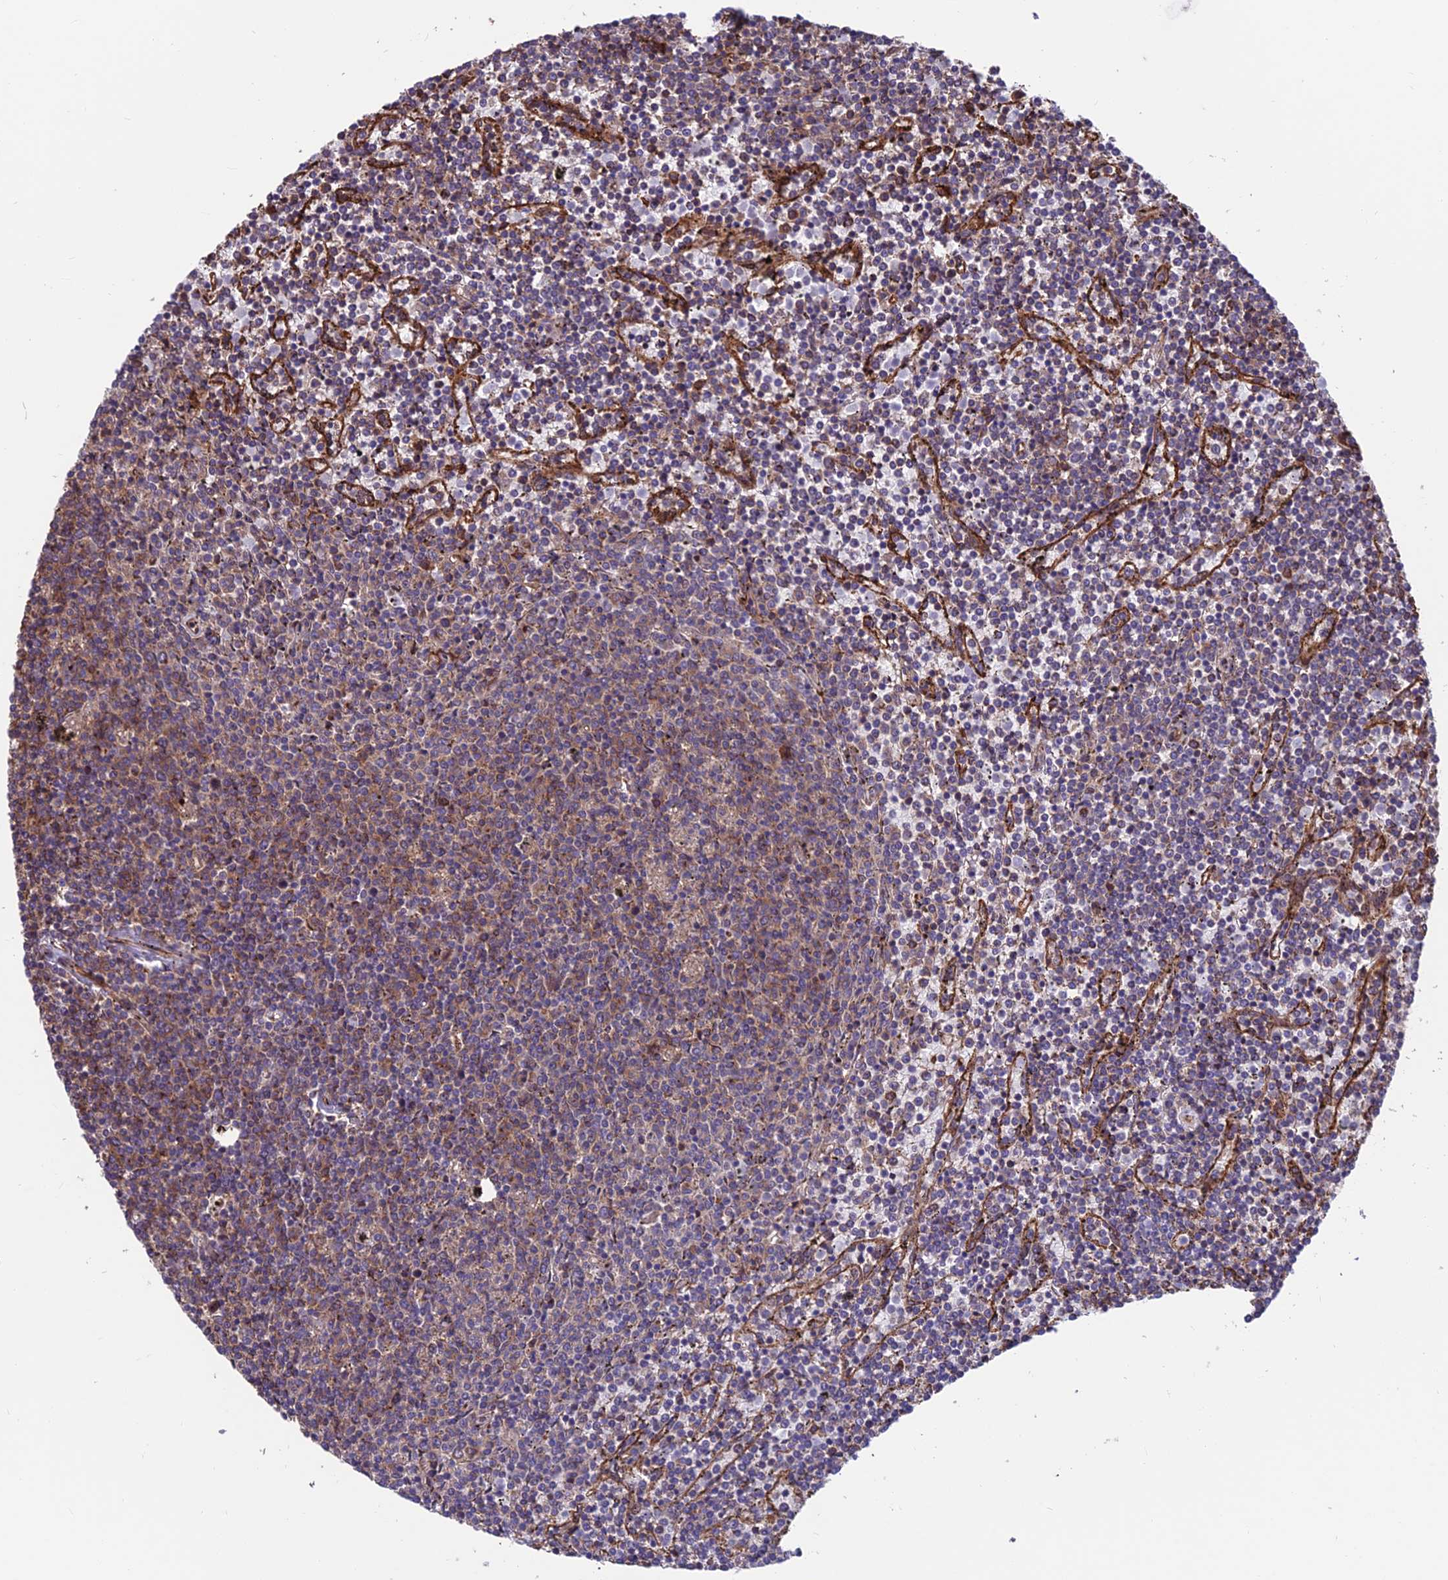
{"staining": {"intensity": "negative", "quantity": "none", "location": "none"}, "tissue": "lymphoma", "cell_type": "Tumor cells", "image_type": "cancer", "snomed": [{"axis": "morphology", "description": "Malignant lymphoma, non-Hodgkin's type, Low grade"}, {"axis": "topography", "description": "Spleen"}], "caption": "Immunohistochemistry histopathology image of neoplastic tissue: lymphoma stained with DAB displays no significant protein expression in tumor cells.", "gene": "RTN4RL1", "patient": {"sex": "female", "age": 50}}